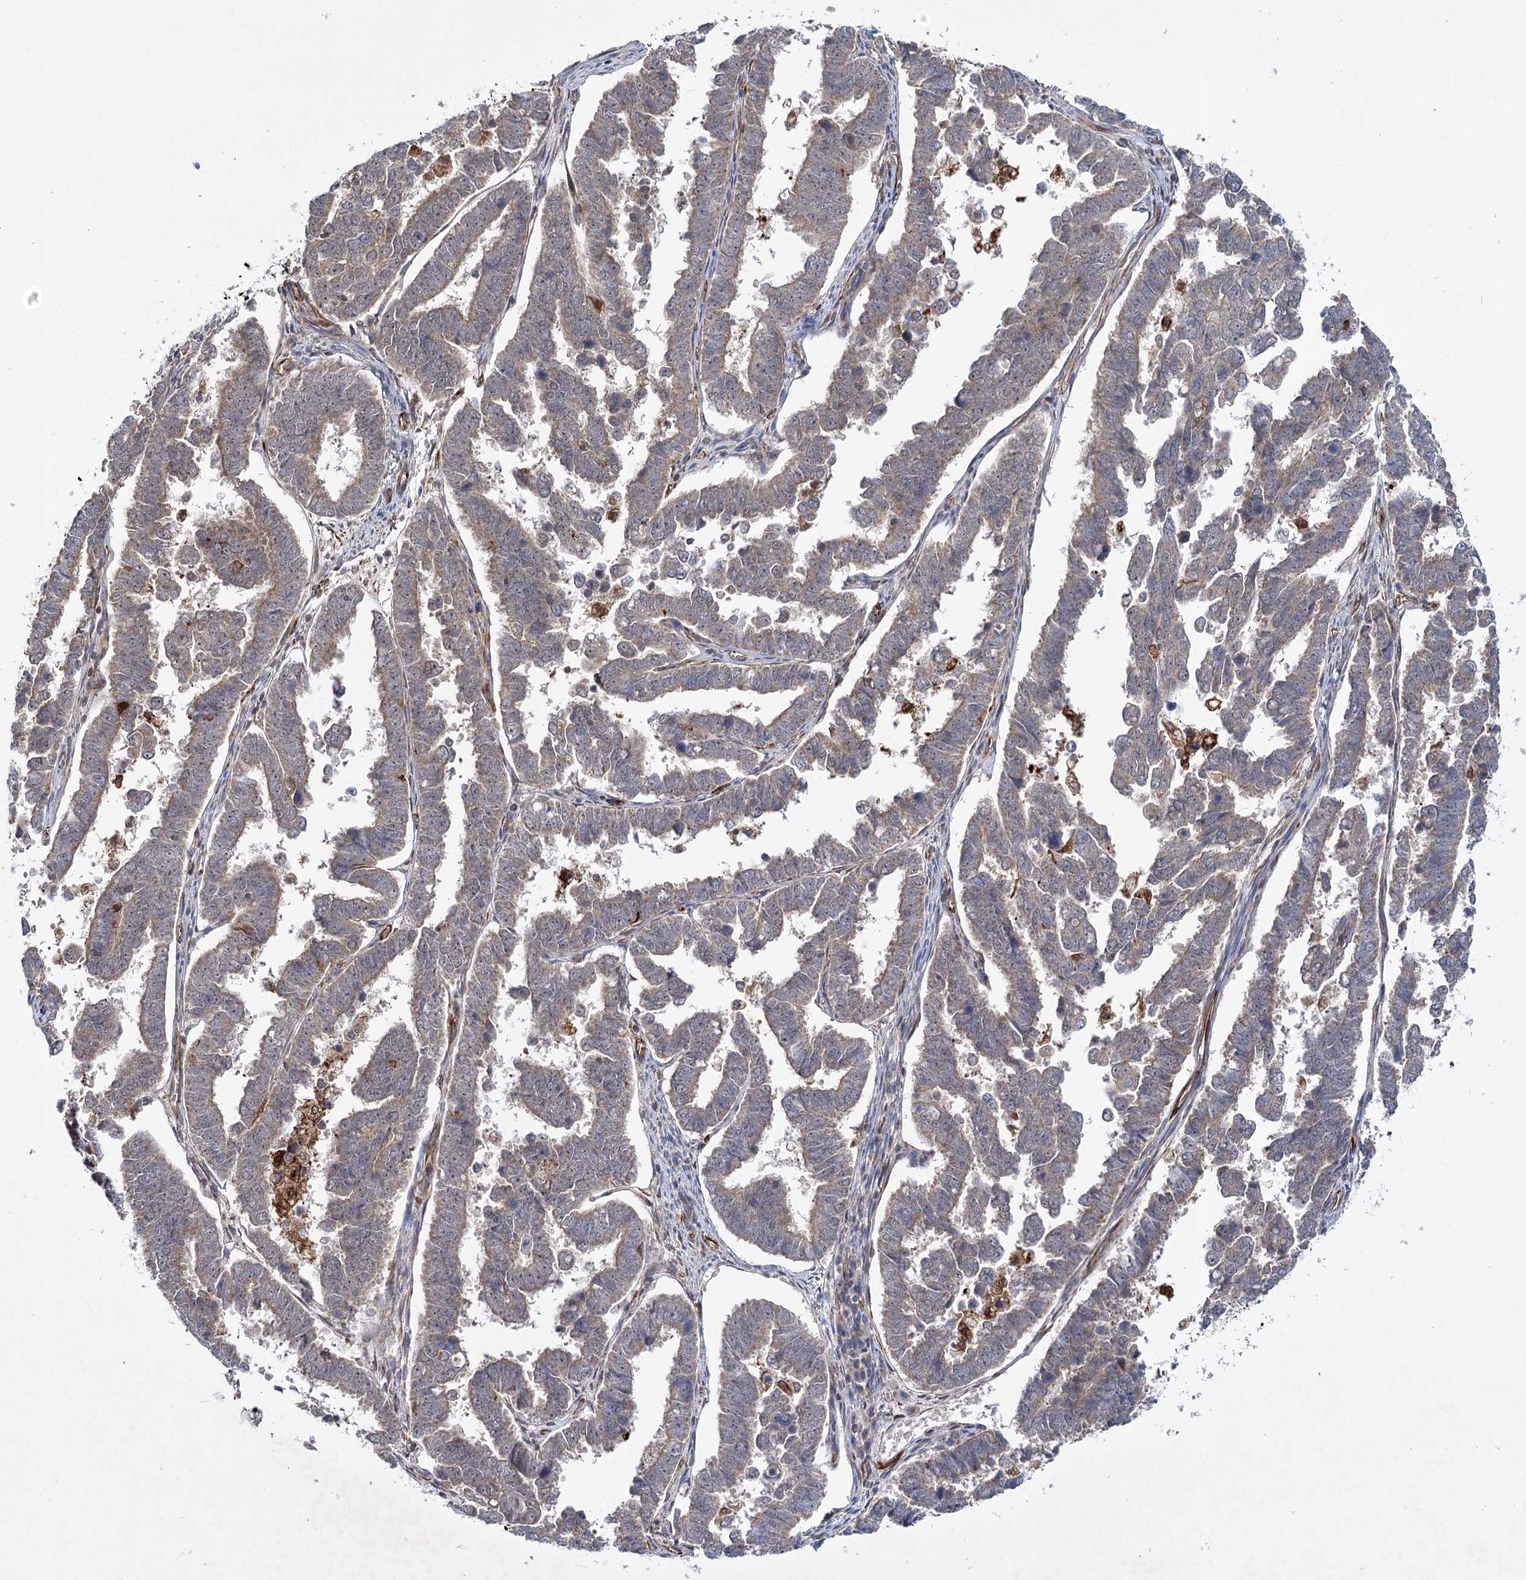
{"staining": {"intensity": "weak", "quantity": "25%-75%", "location": "cytoplasmic/membranous"}, "tissue": "endometrial cancer", "cell_type": "Tumor cells", "image_type": "cancer", "snomed": [{"axis": "morphology", "description": "Adenocarcinoma, NOS"}, {"axis": "topography", "description": "Endometrium"}], "caption": "A high-resolution histopathology image shows immunohistochemistry (IHC) staining of endometrial adenocarcinoma, which demonstrates weak cytoplasmic/membranous expression in about 25%-75% of tumor cells.", "gene": "DPEP2", "patient": {"sex": "female", "age": 75}}